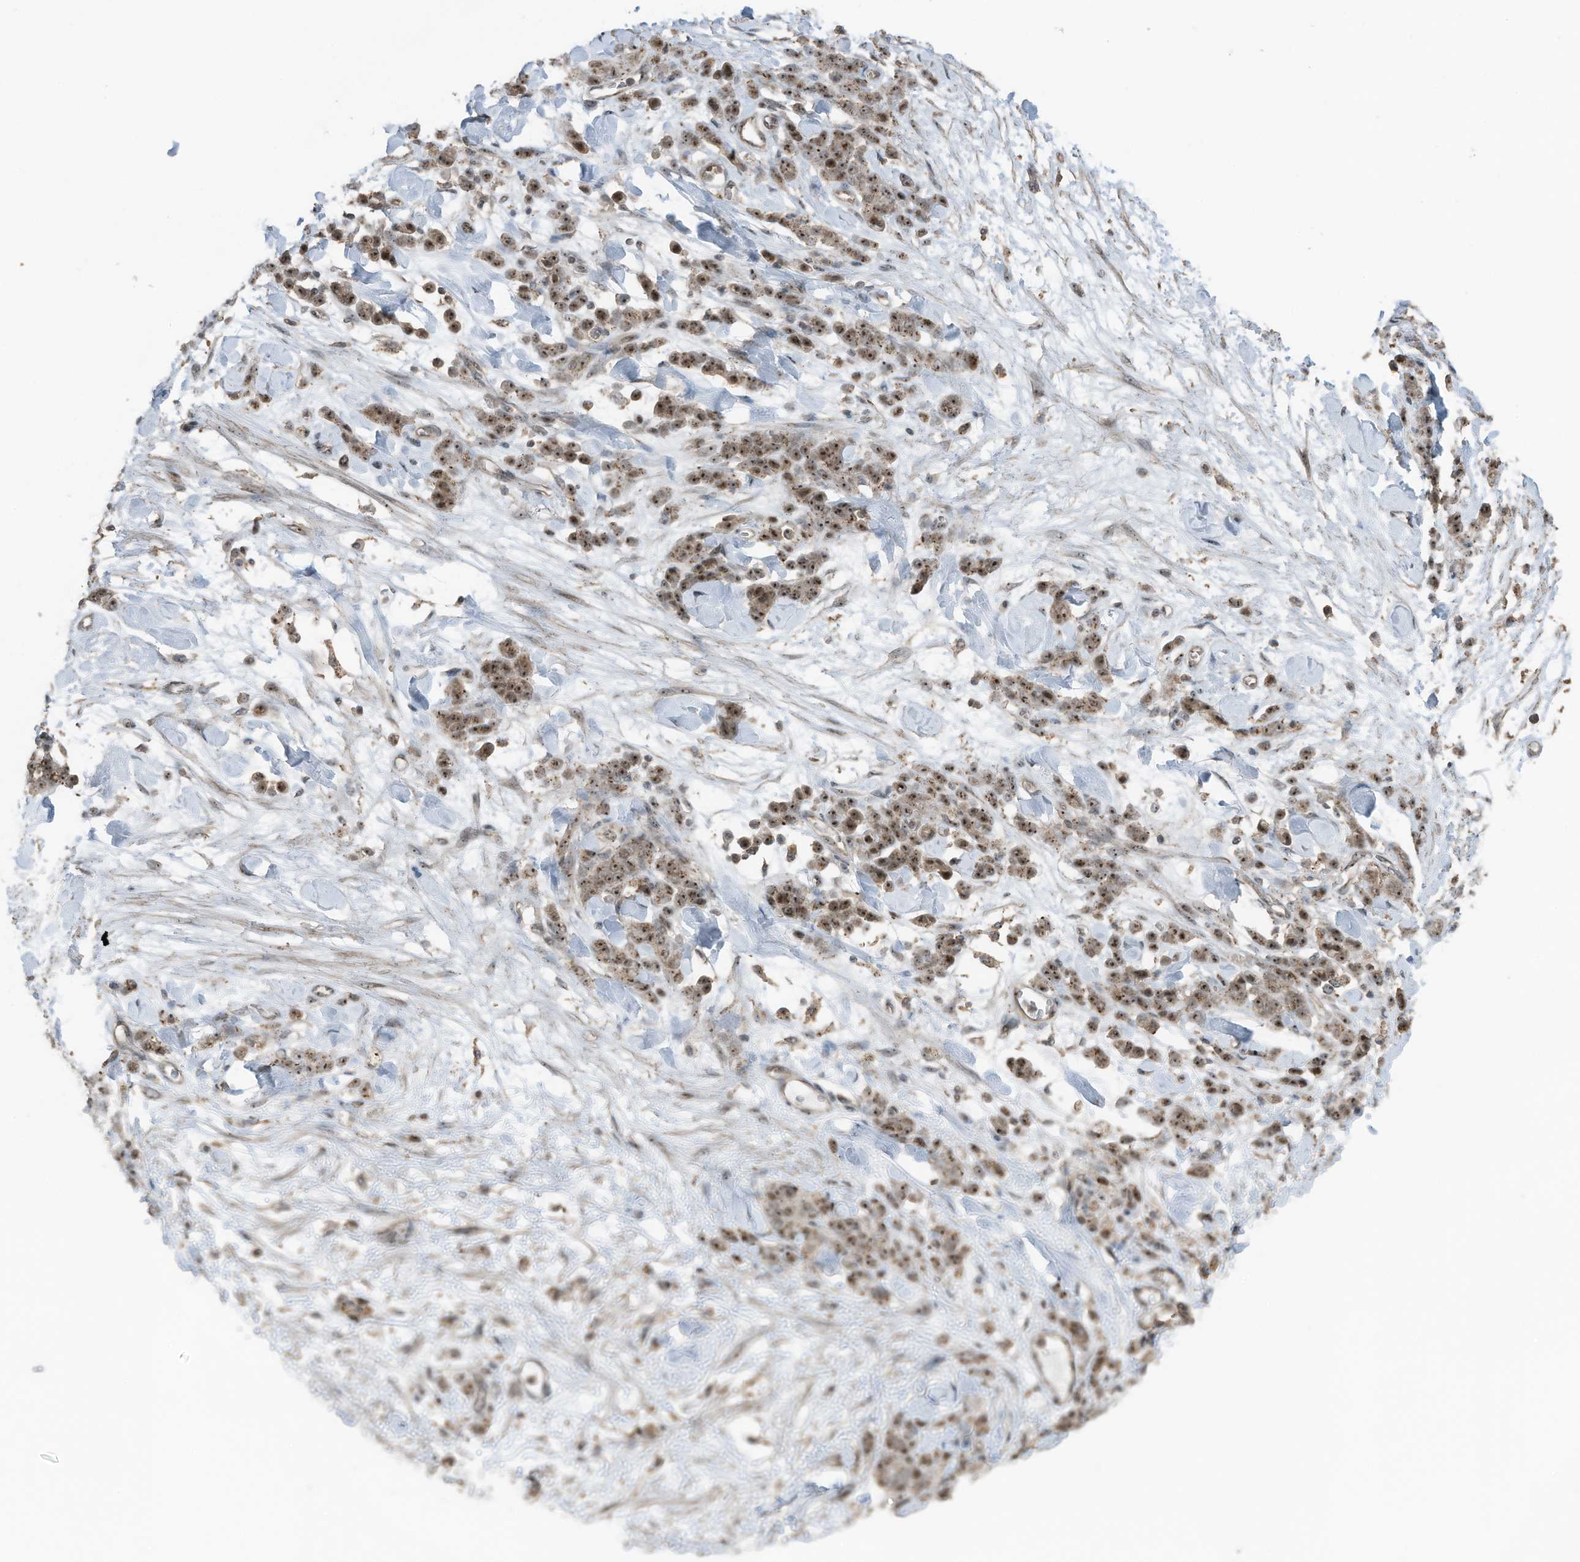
{"staining": {"intensity": "moderate", "quantity": ">75%", "location": "cytoplasmic/membranous,nuclear"}, "tissue": "stomach cancer", "cell_type": "Tumor cells", "image_type": "cancer", "snomed": [{"axis": "morphology", "description": "Normal tissue, NOS"}, {"axis": "morphology", "description": "Adenocarcinoma, NOS"}, {"axis": "topography", "description": "Stomach"}], "caption": "Human stomach adenocarcinoma stained with a protein marker demonstrates moderate staining in tumor cells.", "gene": "UTP3", "patient": {"sex": "male", "age": 82}}